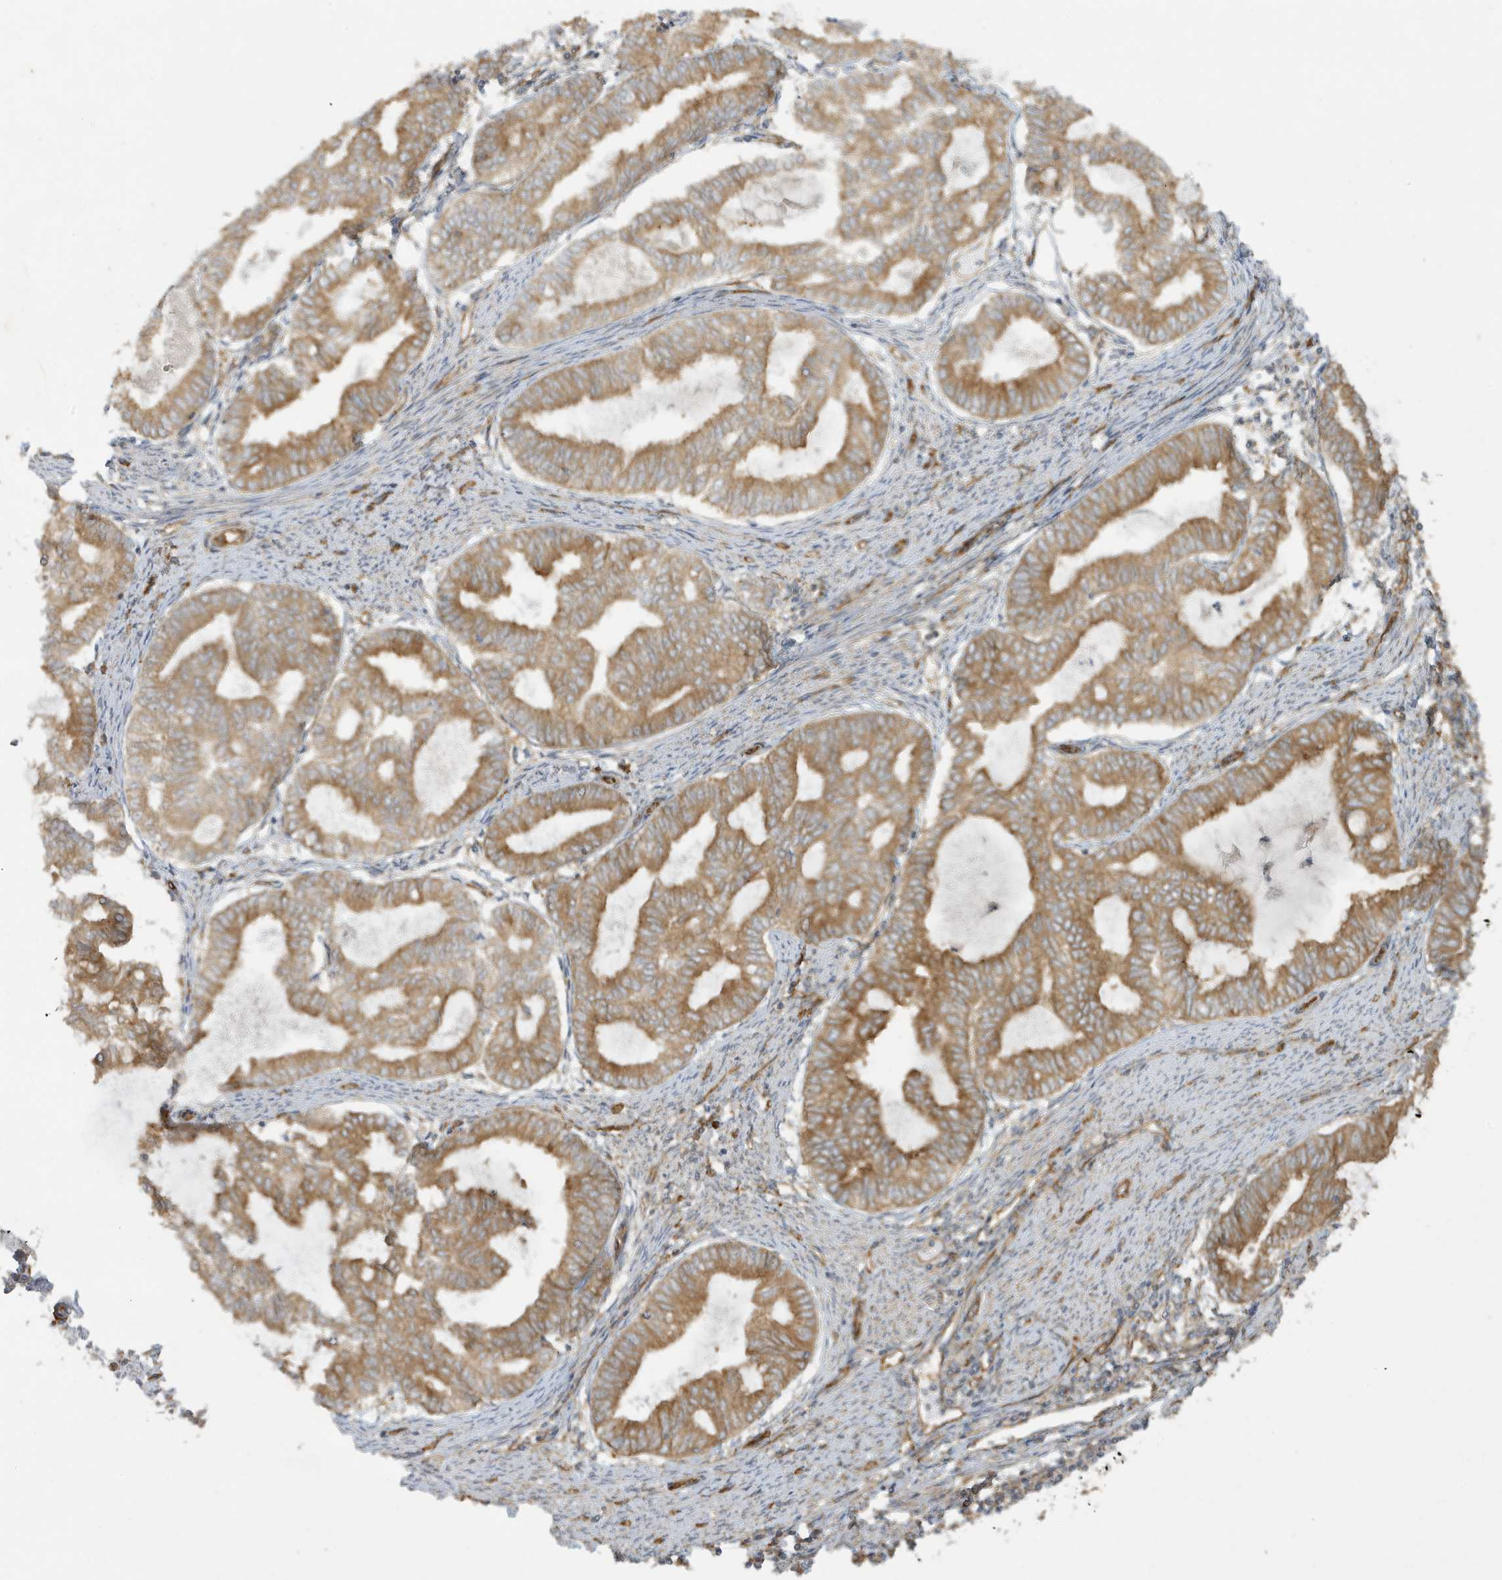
{"staining": {"intensity": "moderate", "quantity": ">75%", "location": "cytoplasmic/membranous"}, "tissue": "endometrial cancer", "cell_type": "Tumor cells", "image_type": "cancer", "snomed": [{"axis": "morphology", "description": "Adenocarcinoma, NOS"}, {"axis": "topography", "description": "Endometrium"}], "caption": "Brown immunohistochemical staining in endometrial cancer reveals moderate cytoplasmic/membranous staining in approximately >75% of tumor cells.", "gene": "ATP23", "patient": {"sex": "female", "age": 79}}